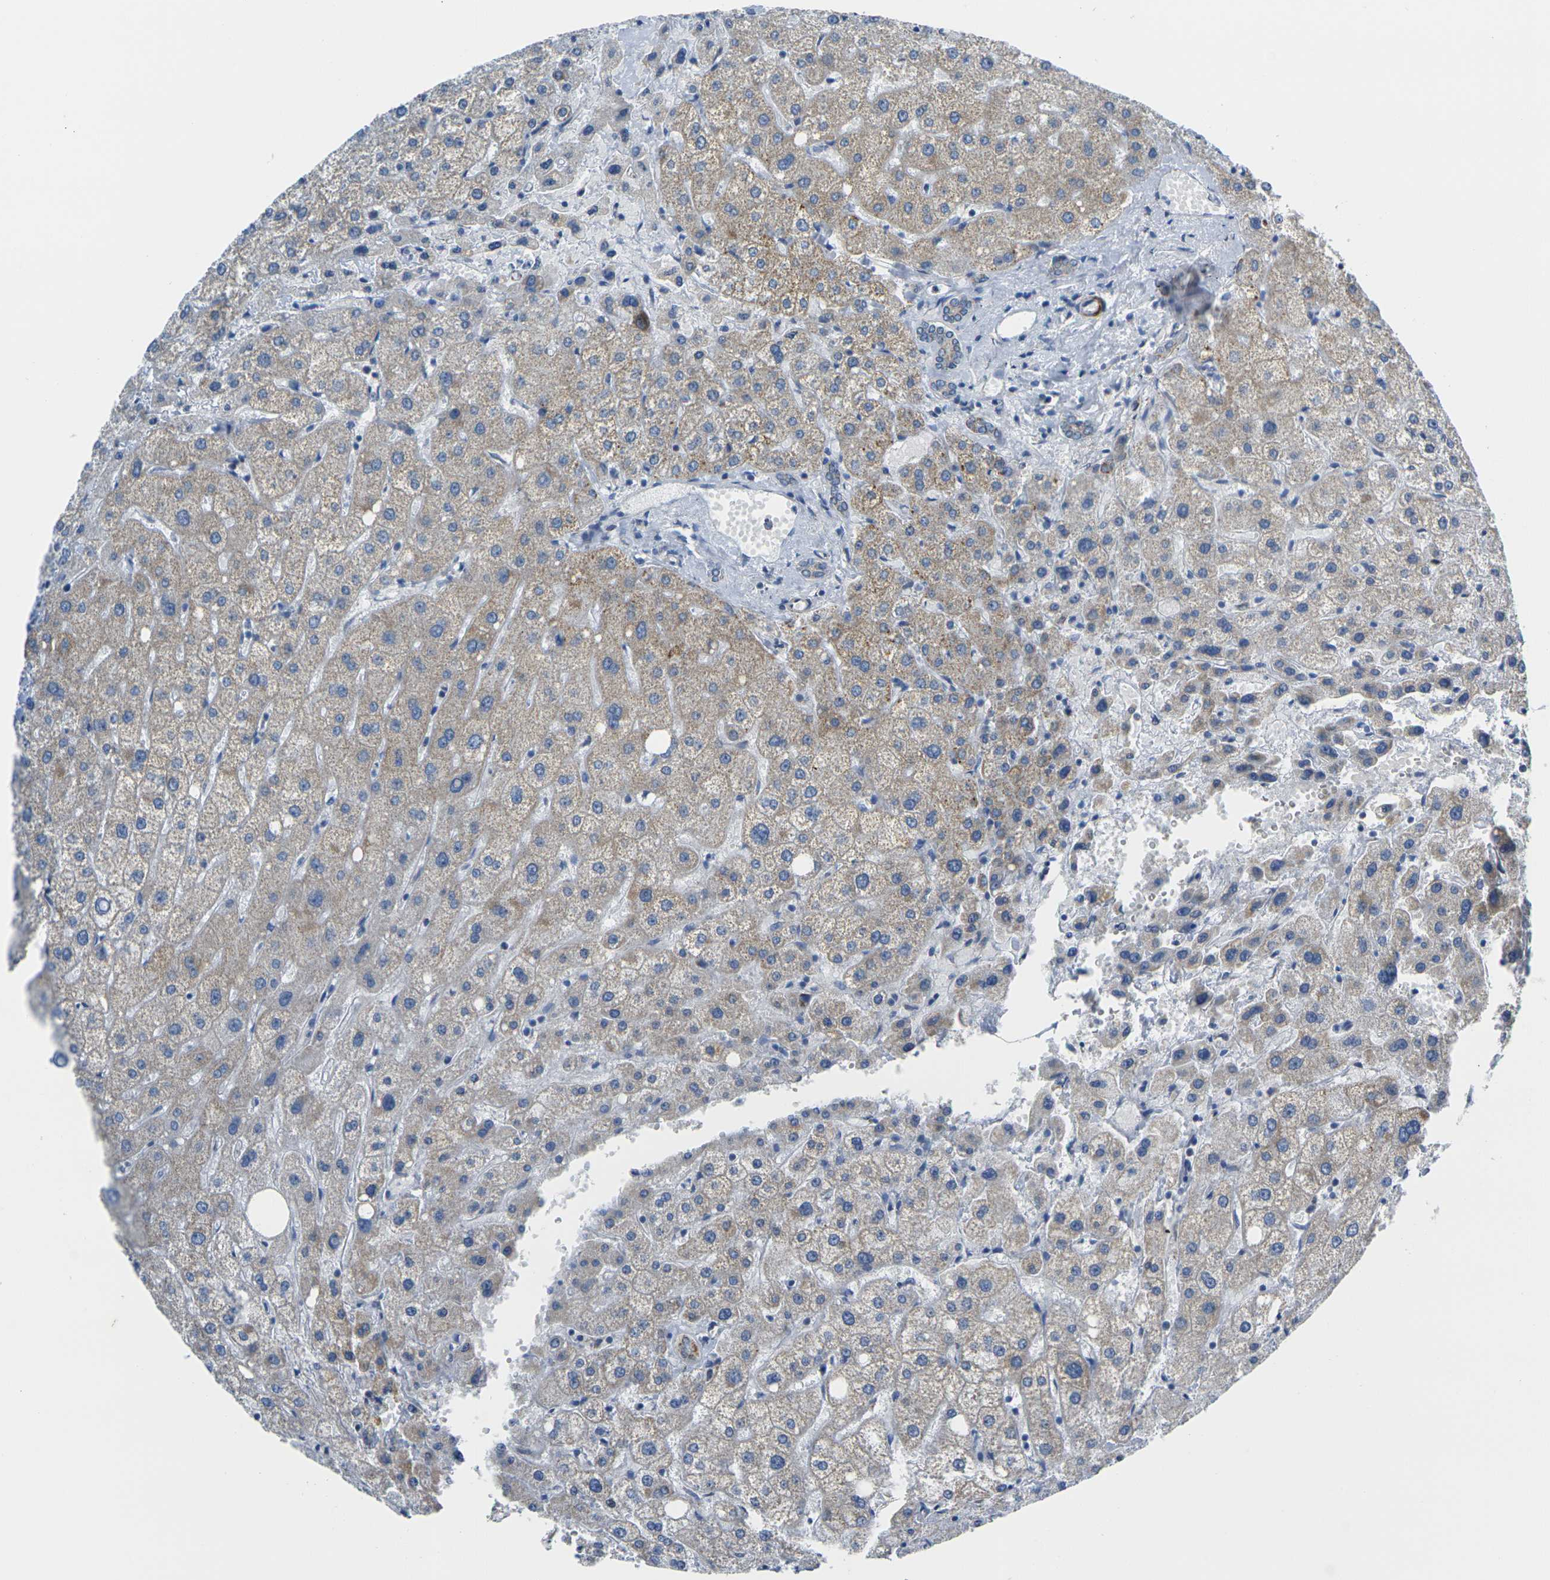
{"staining": {"intensity": "weak", "quantity": ">75%", "location": "cytoplasmic/membranous"}, "tissue": "liver", "cell_type": "Cholangiocytes", "image_type": "normal", "snomed": [{"axis": "morphology", "description": "Normal tissue, NOS"}, {"axis": "topography", "description": "Liver"}], "caption": "Protein staining of normal liver demonstrates weak cytoplasmic/membranous expression in about >75% of cholangiocytes.", "gene": "TMEM204", "patient": {"sex": "male", "age": 73}}